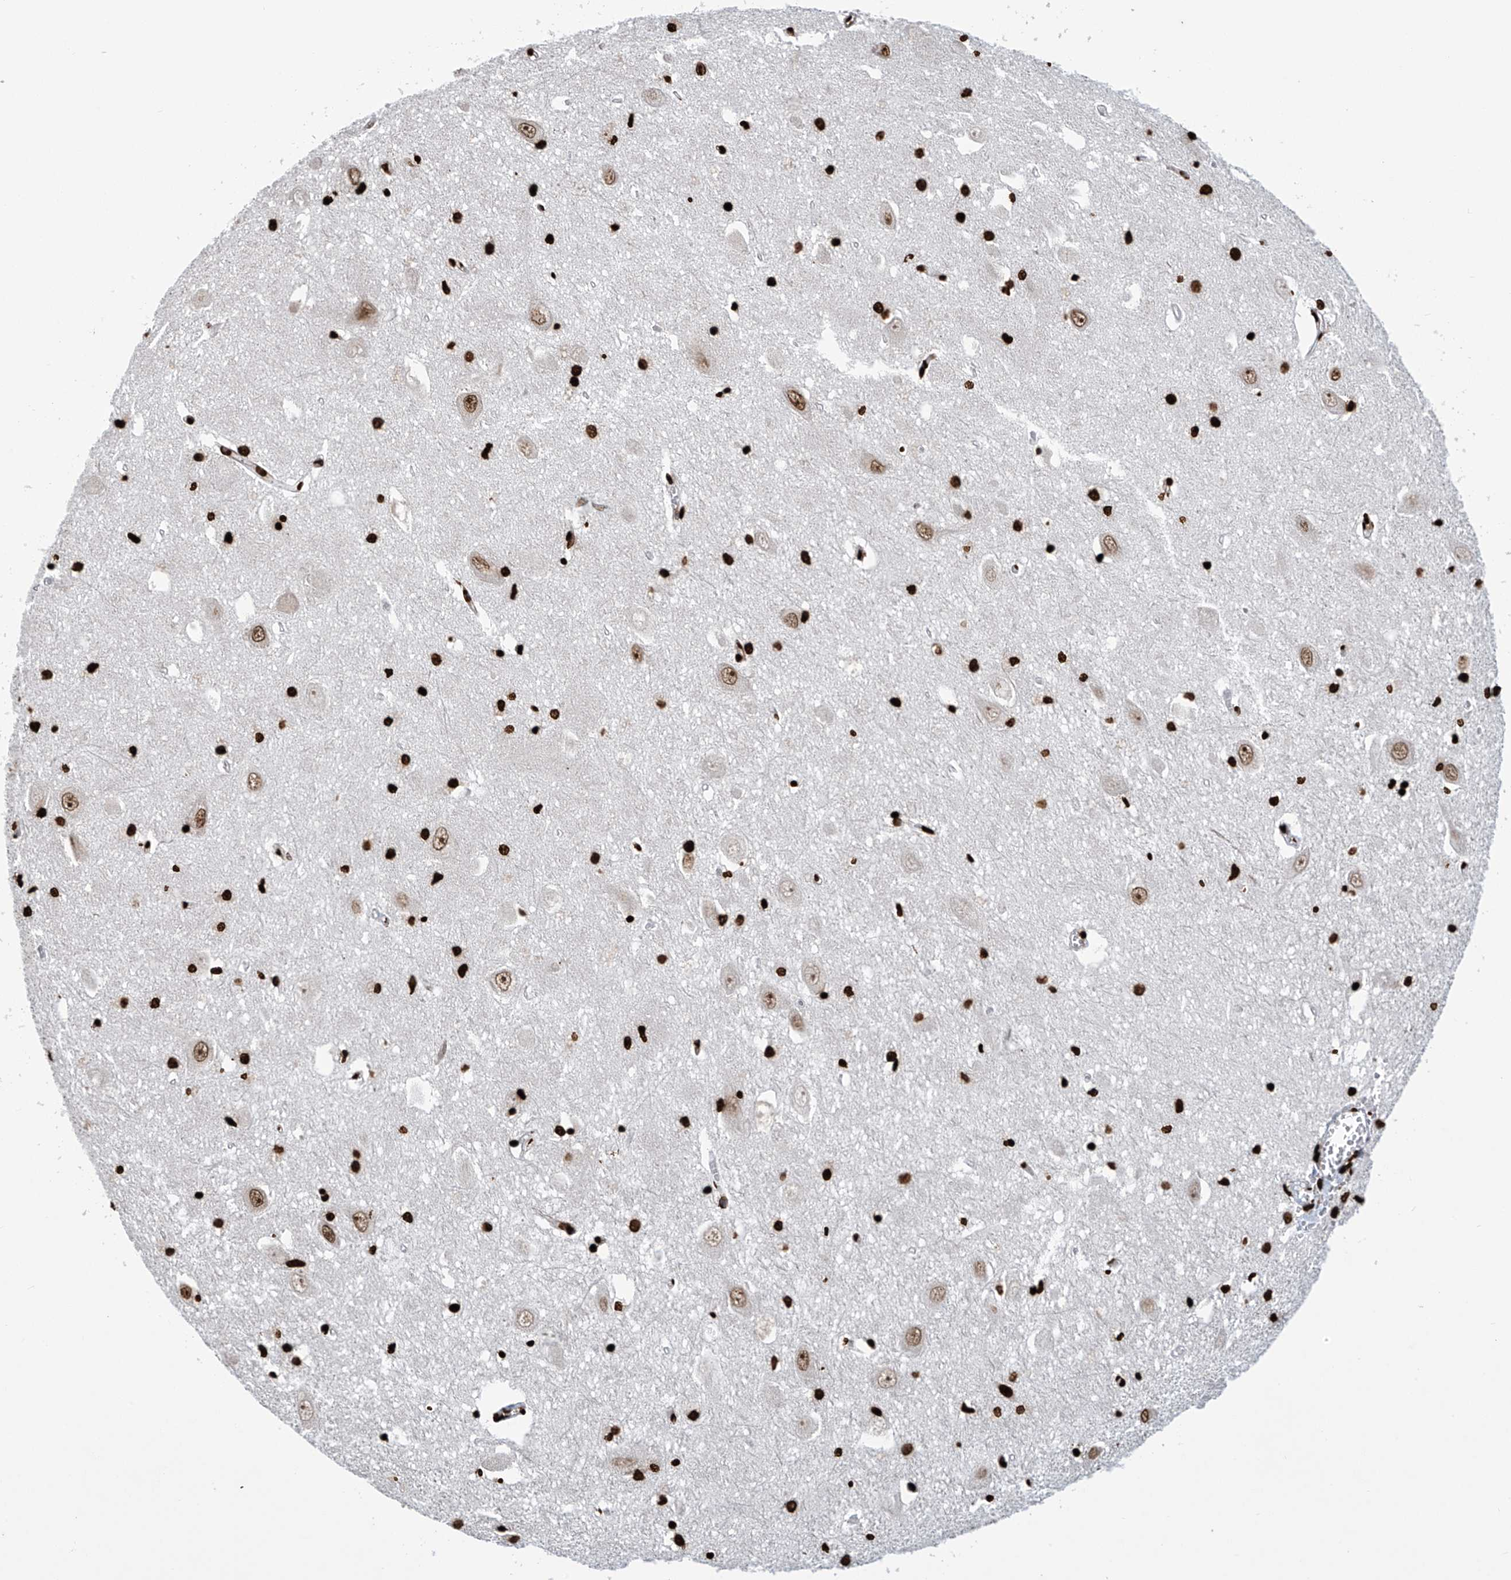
{"staining": {"intensity": "strong", "quantity": ">75%", "location": "nuclear"}, "tissue": "hippocampus", "cell_type": "Glial cells", "image_type": "normal", "snomed": [{"axis": "morphology", "description": "Normal tissue, NOS"}, {"axis": "topography", "description": "Hippocampus"}], "caption": "This histopathology image reveals immunohistochemistry staining of unremarkable human hippocampus, with high strong nuclear expression in approximately >75% of glial cells.", "gene": "DPPA2", "patient": {"sex": "female", "age": 64}}